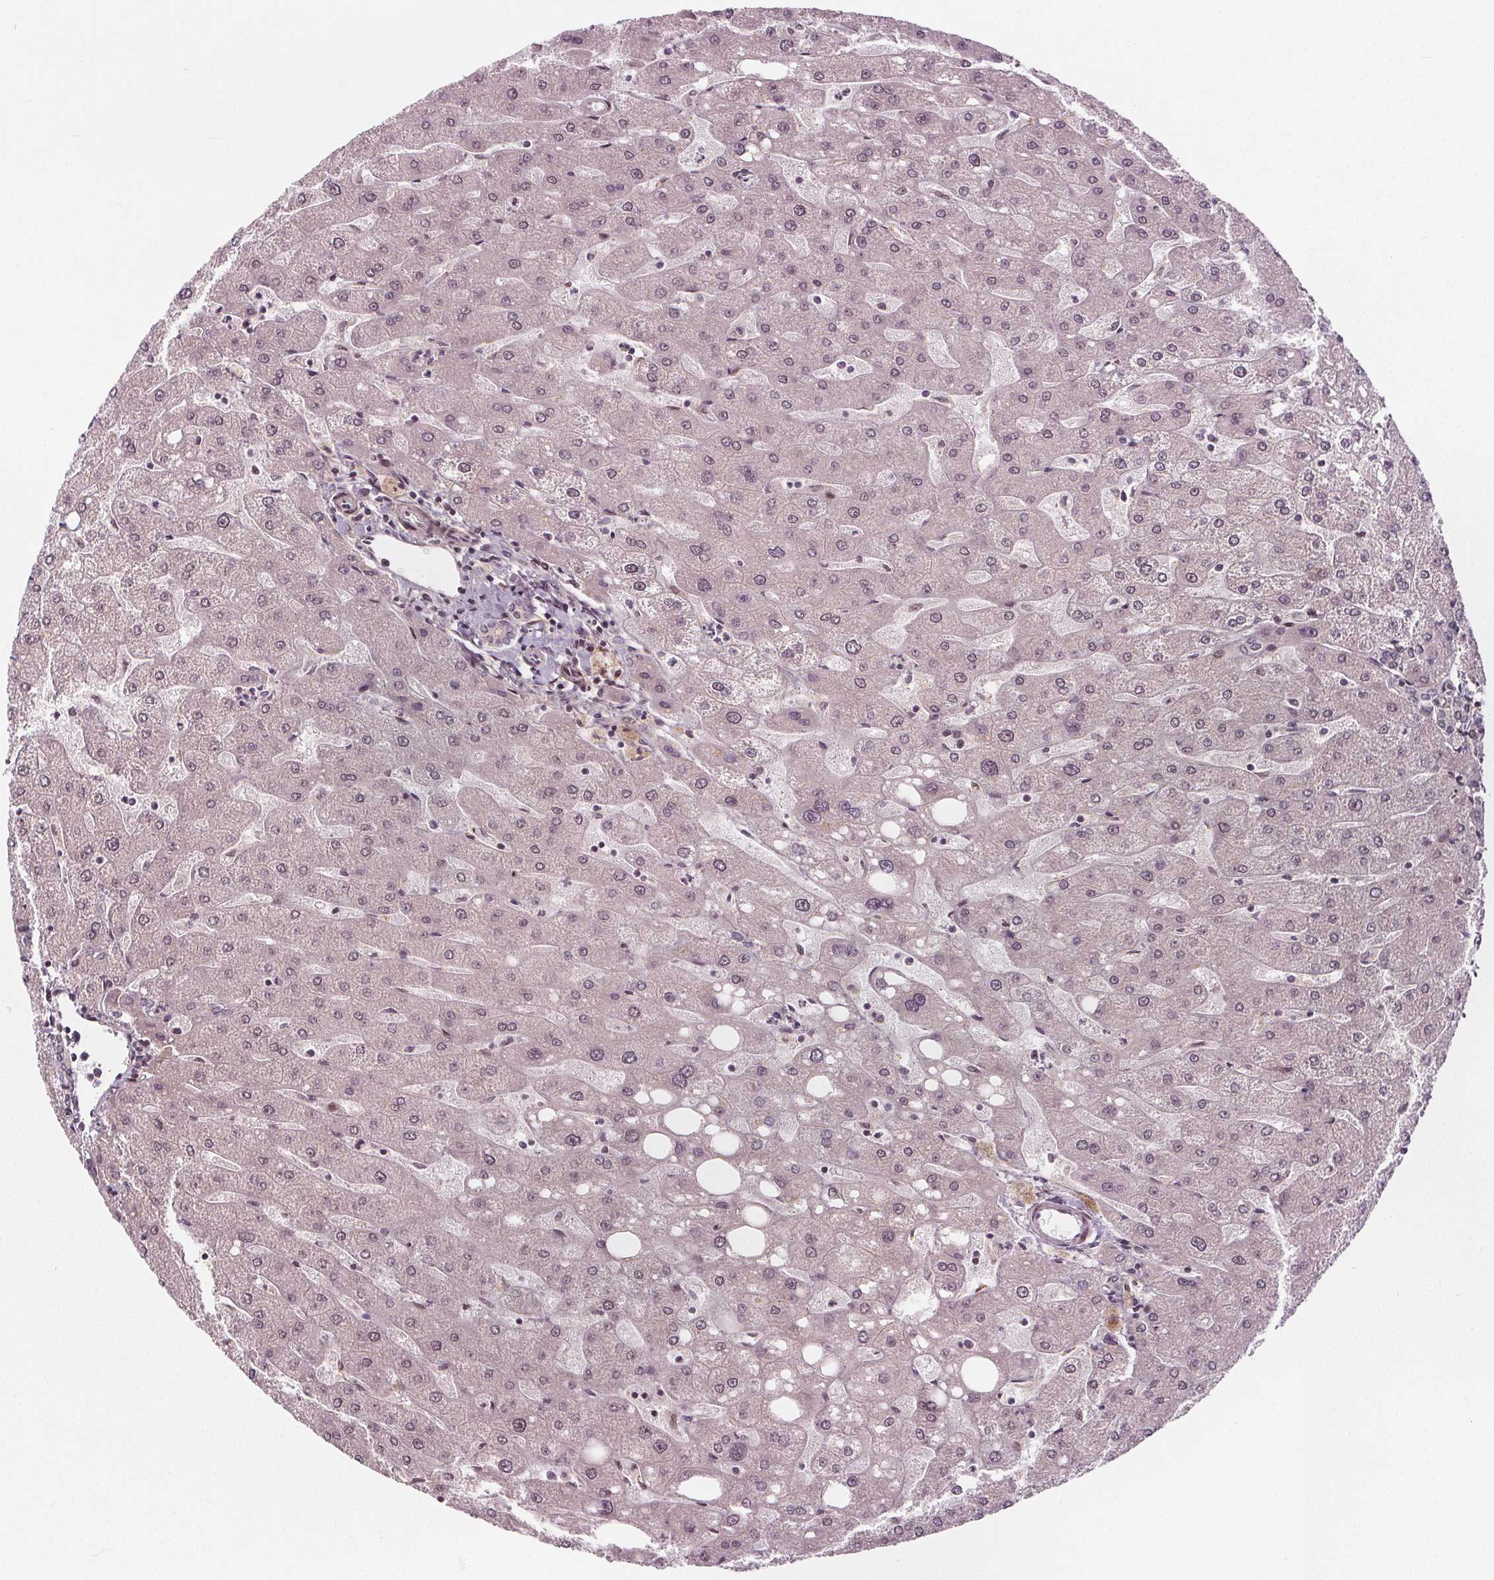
{"staining": {"intensity": "negative", "quantity": "none", "location": "none"}, "tissue": "liver", "cell_type": "Cholangiocytes", "image_type": "normal", "snomed": [{"axis": "morphology", "description": "Normal tissue, NOS"}, {"axis": "topography", "description": "Liver"}], "caption": "This is a histopathology image of IHC staining of normal liver, which shows no expression in cholangiocytes. (DAB immunohistochemistry visualized using brightfield microscopy, high magnification).", "gene": "AKT1S1", "patient": {"sex": "male", "age": 67}}